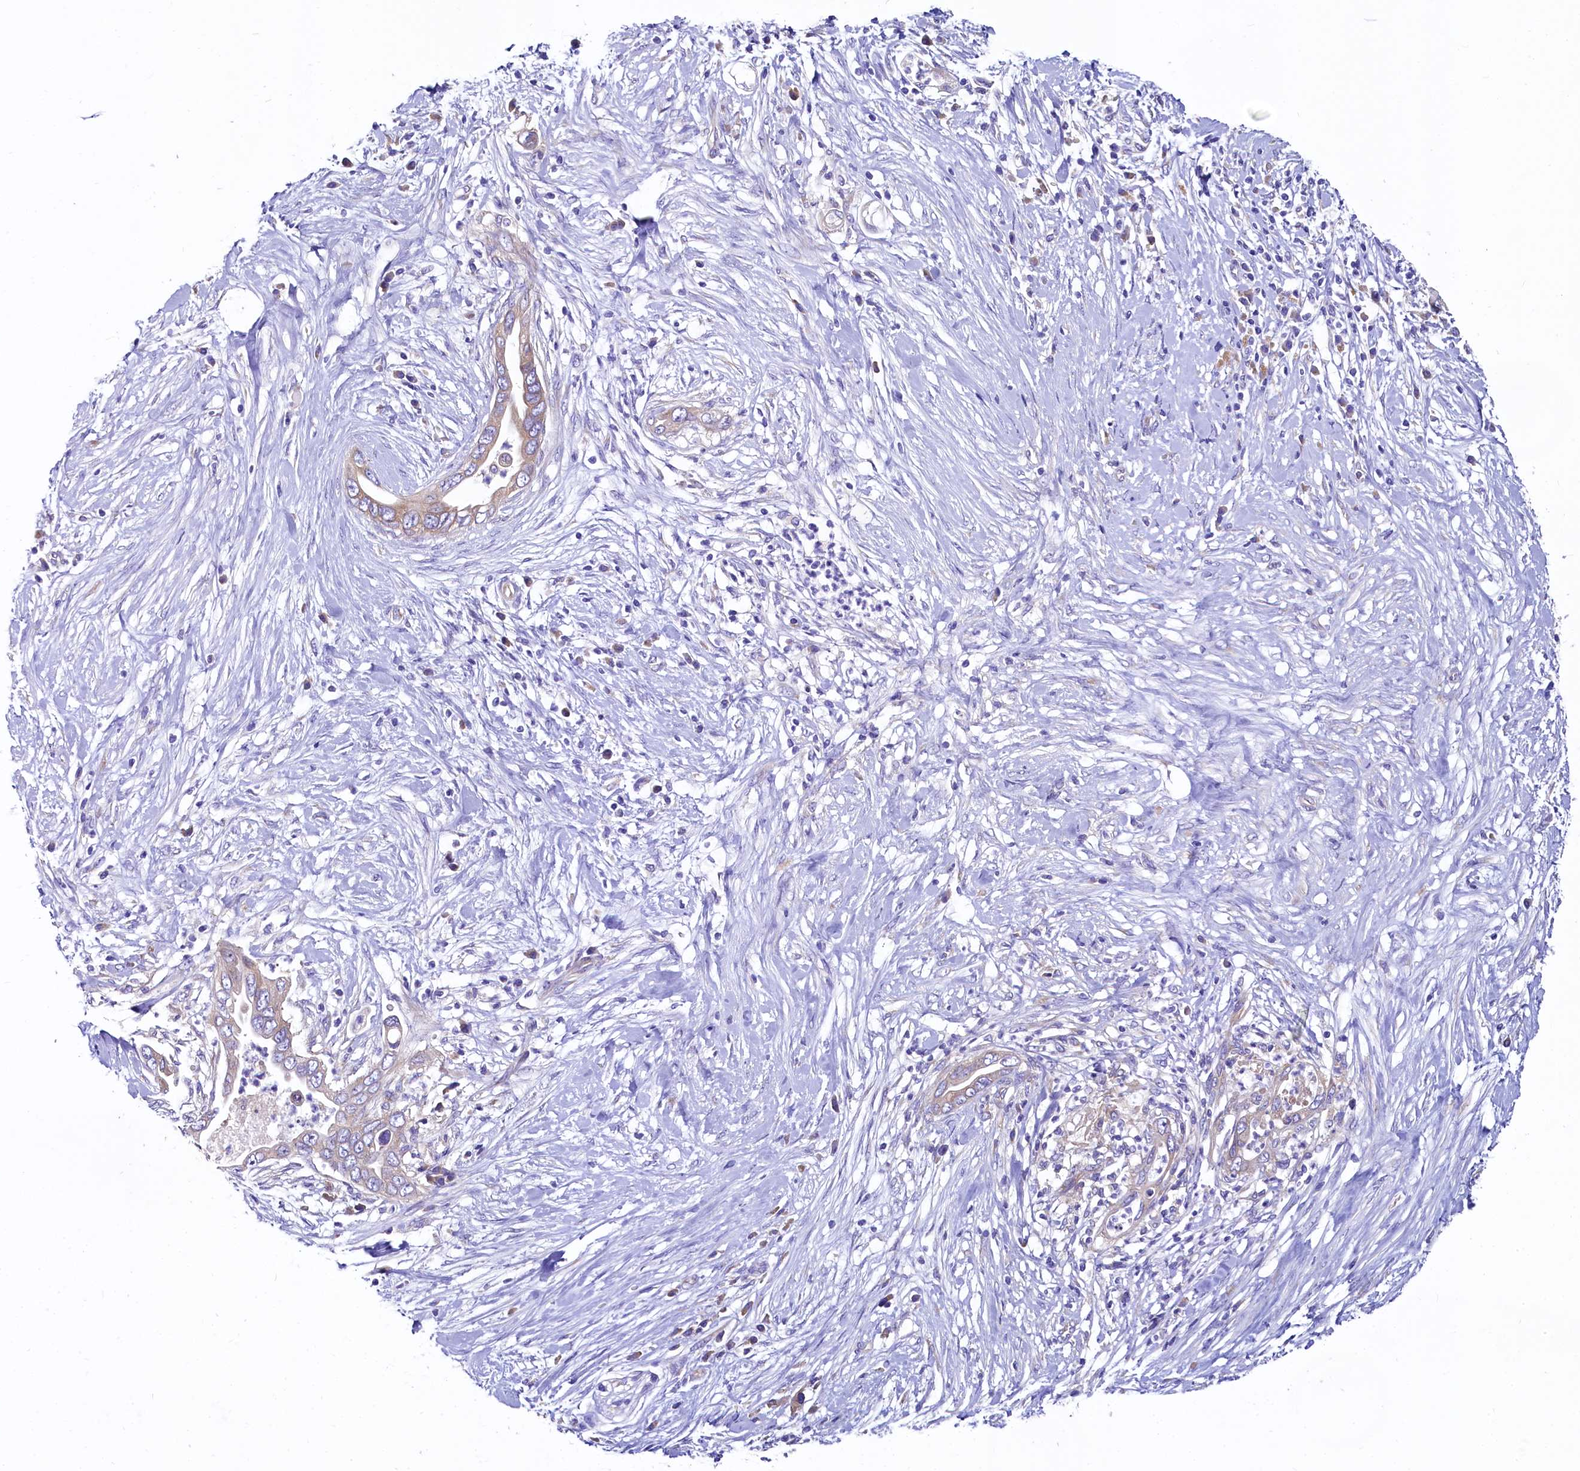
{"staining": {"intensity": "weak", "quantity": ">75%", "location": "cytoplasmic/membranous"}, "tissue": "pancreatic cancer", "cell_type": "Tumor cells", "image_type": "cancer", "snomed": [{"axis": "morphology", "description": "Adenocarcinoma, NOS"}, {"axis": "topography", "description": "Pancreas"}], "caption": "Human adenocarcinoma (pancreatic) stained for a protein (brown) shows weak cytoplasmic/membranous positive positivity in about >75% of tumor cells.", "gene": "QARS1", "patient": {"sex": "male", "age": 75}}